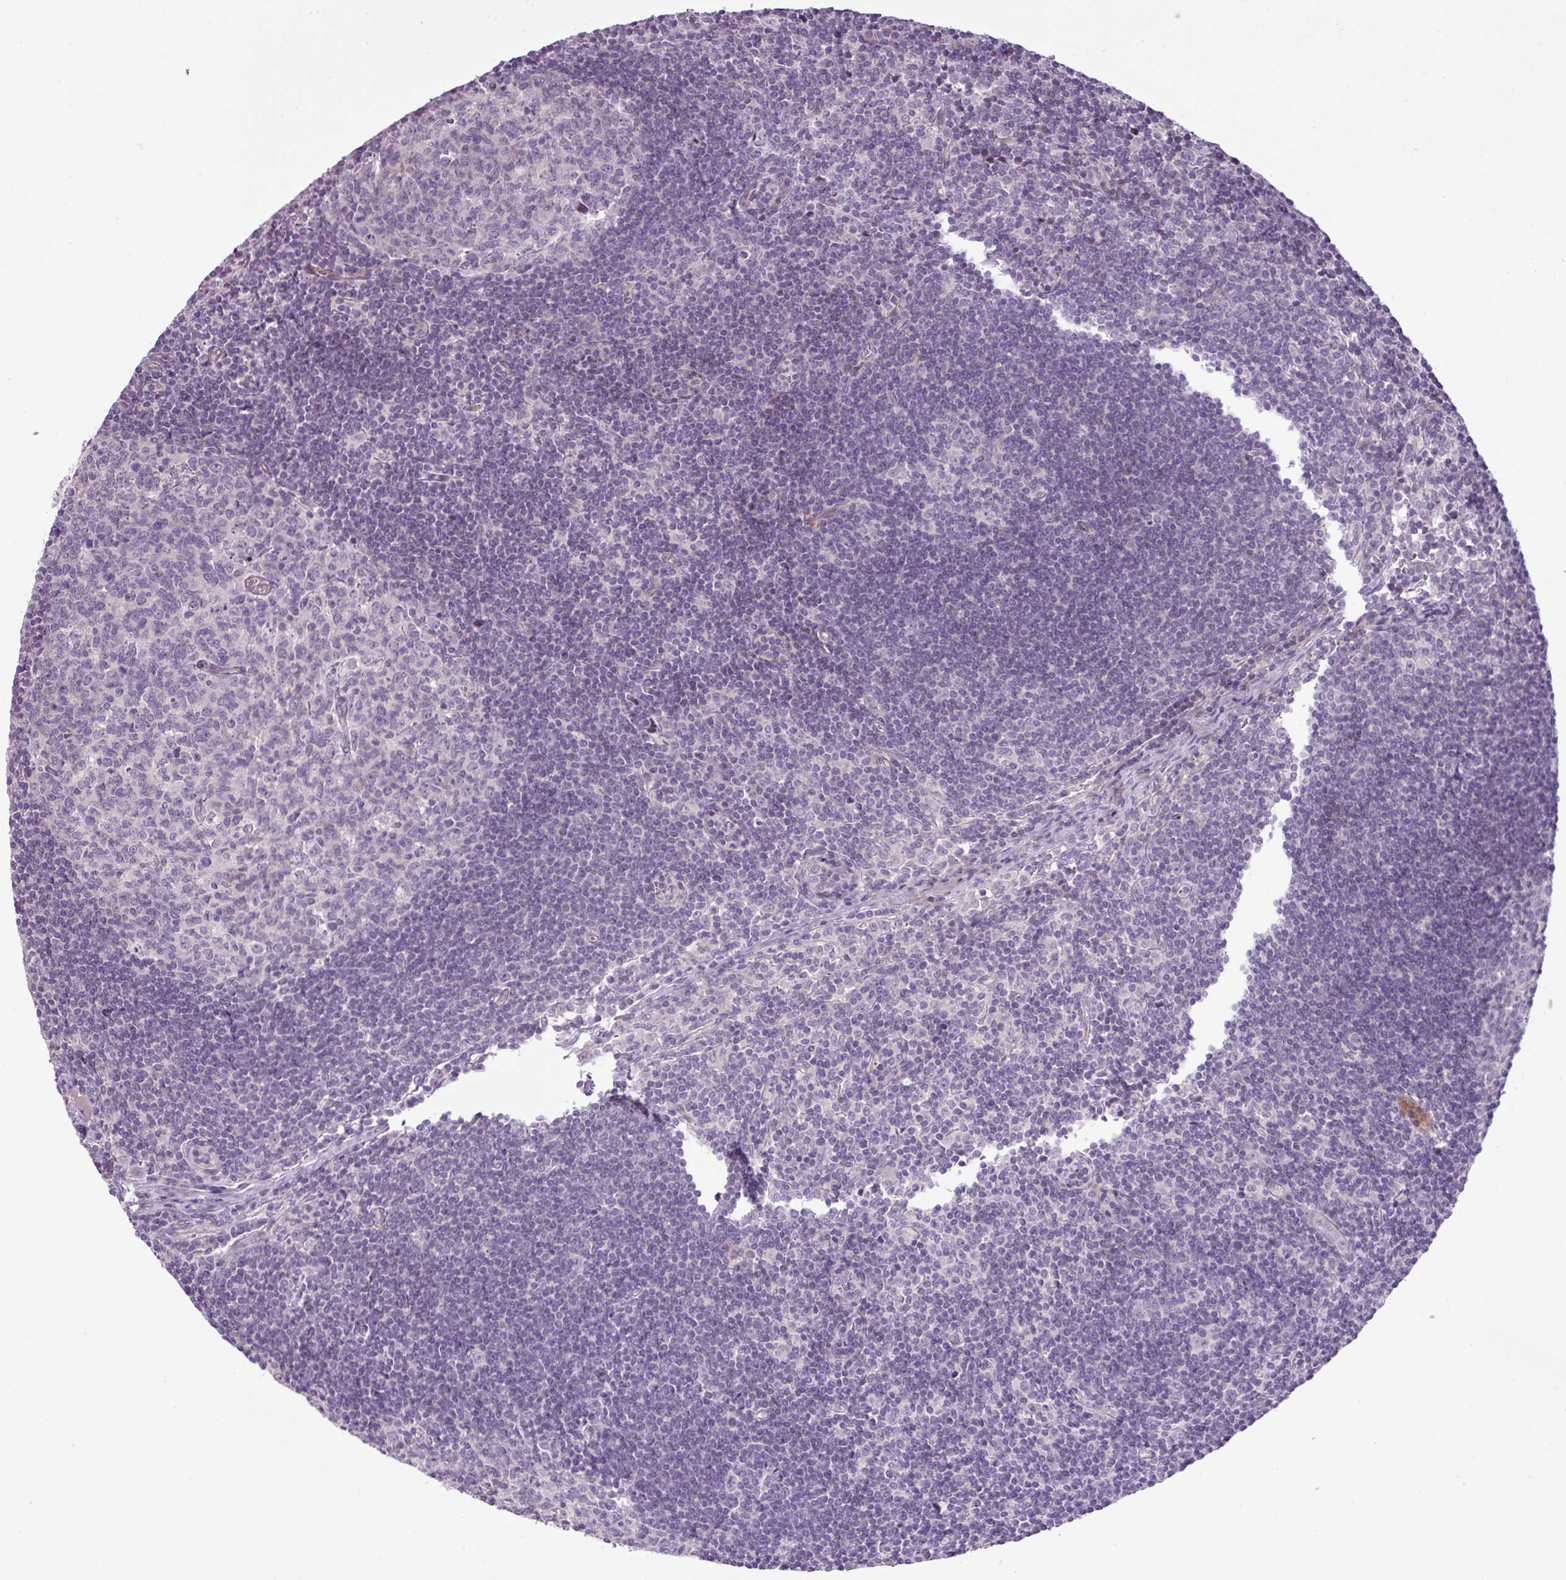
{"staining": {"intensity": "negative", "quantity": "none", "location": "none"}, "tissue": "lymph node", "cell_type": "Germinal center cells", "image_type": "normal", "snomed": [{"axis": "morphology", "description": "Normal tissue, NOS"}, {"axis": "topography", "description": "Lymph node"}], "caption": "A histopathology image of human lymph node is negative for staining in germinal center cells. (DAB (3,3'-diaminobenzidine) immunohistochemistry with hematoxylin counter stain).", "gene": "DNAJB13", "patient": {"sex": "female", "age": 29}}